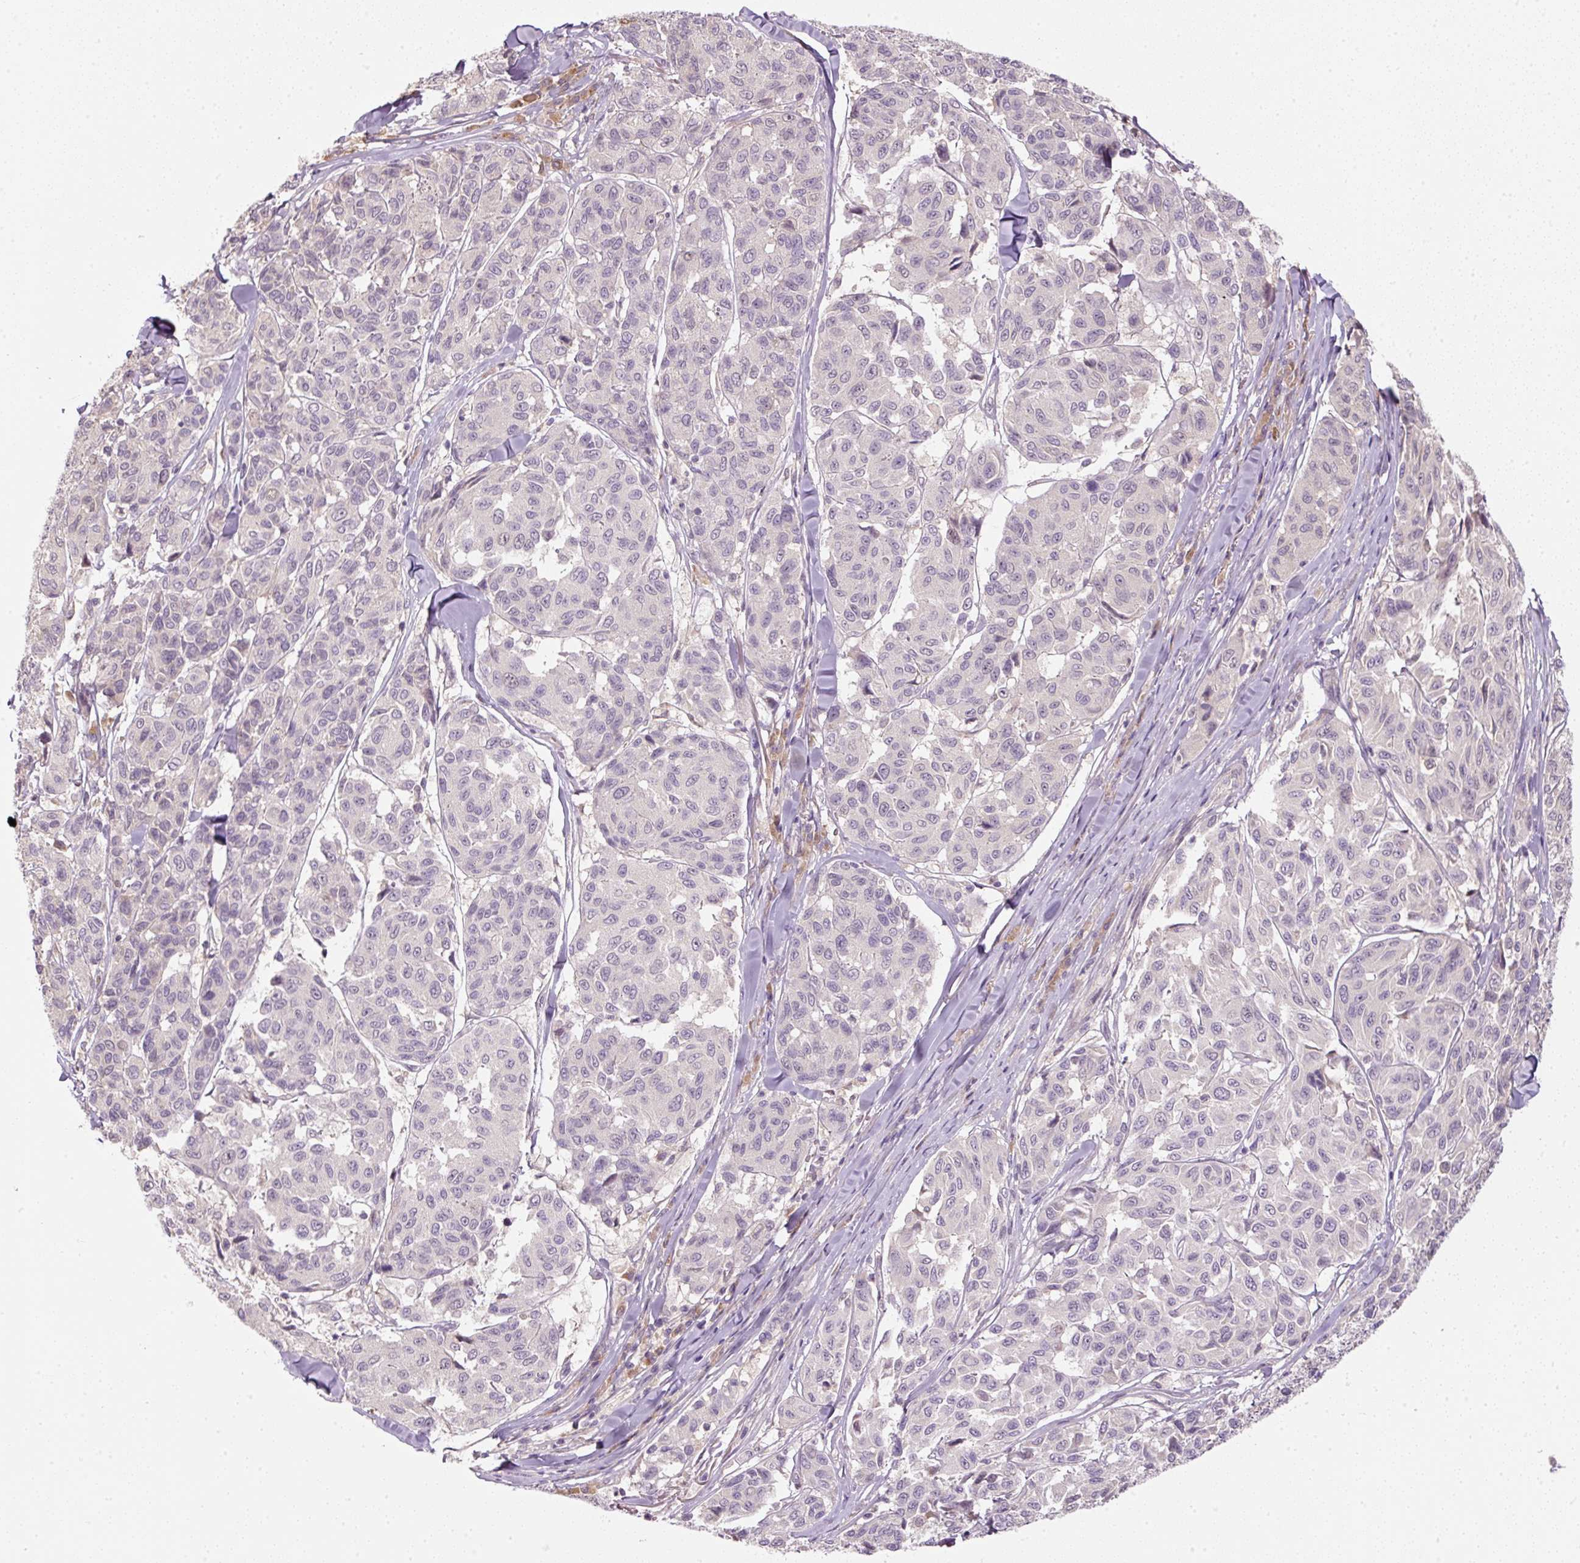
{"staining": {"intensity": "negative", "quantity": "none", "location": "none"}, "tissue": "melanoma", "cell_type": "Tumor cells", "image_type": "cancer", "snomed": [{"axis": "morphology", "description": "Malignant melanoma, NOS"}, {"axis": "topography", "description": "Skin"}], "caption": "A histopathology image of malignant melanoma stained for a protein reveals no brown staining in tumor cells.", "gene": "CTTNBP2", "patient": {"sex": "female", "age": 66}}